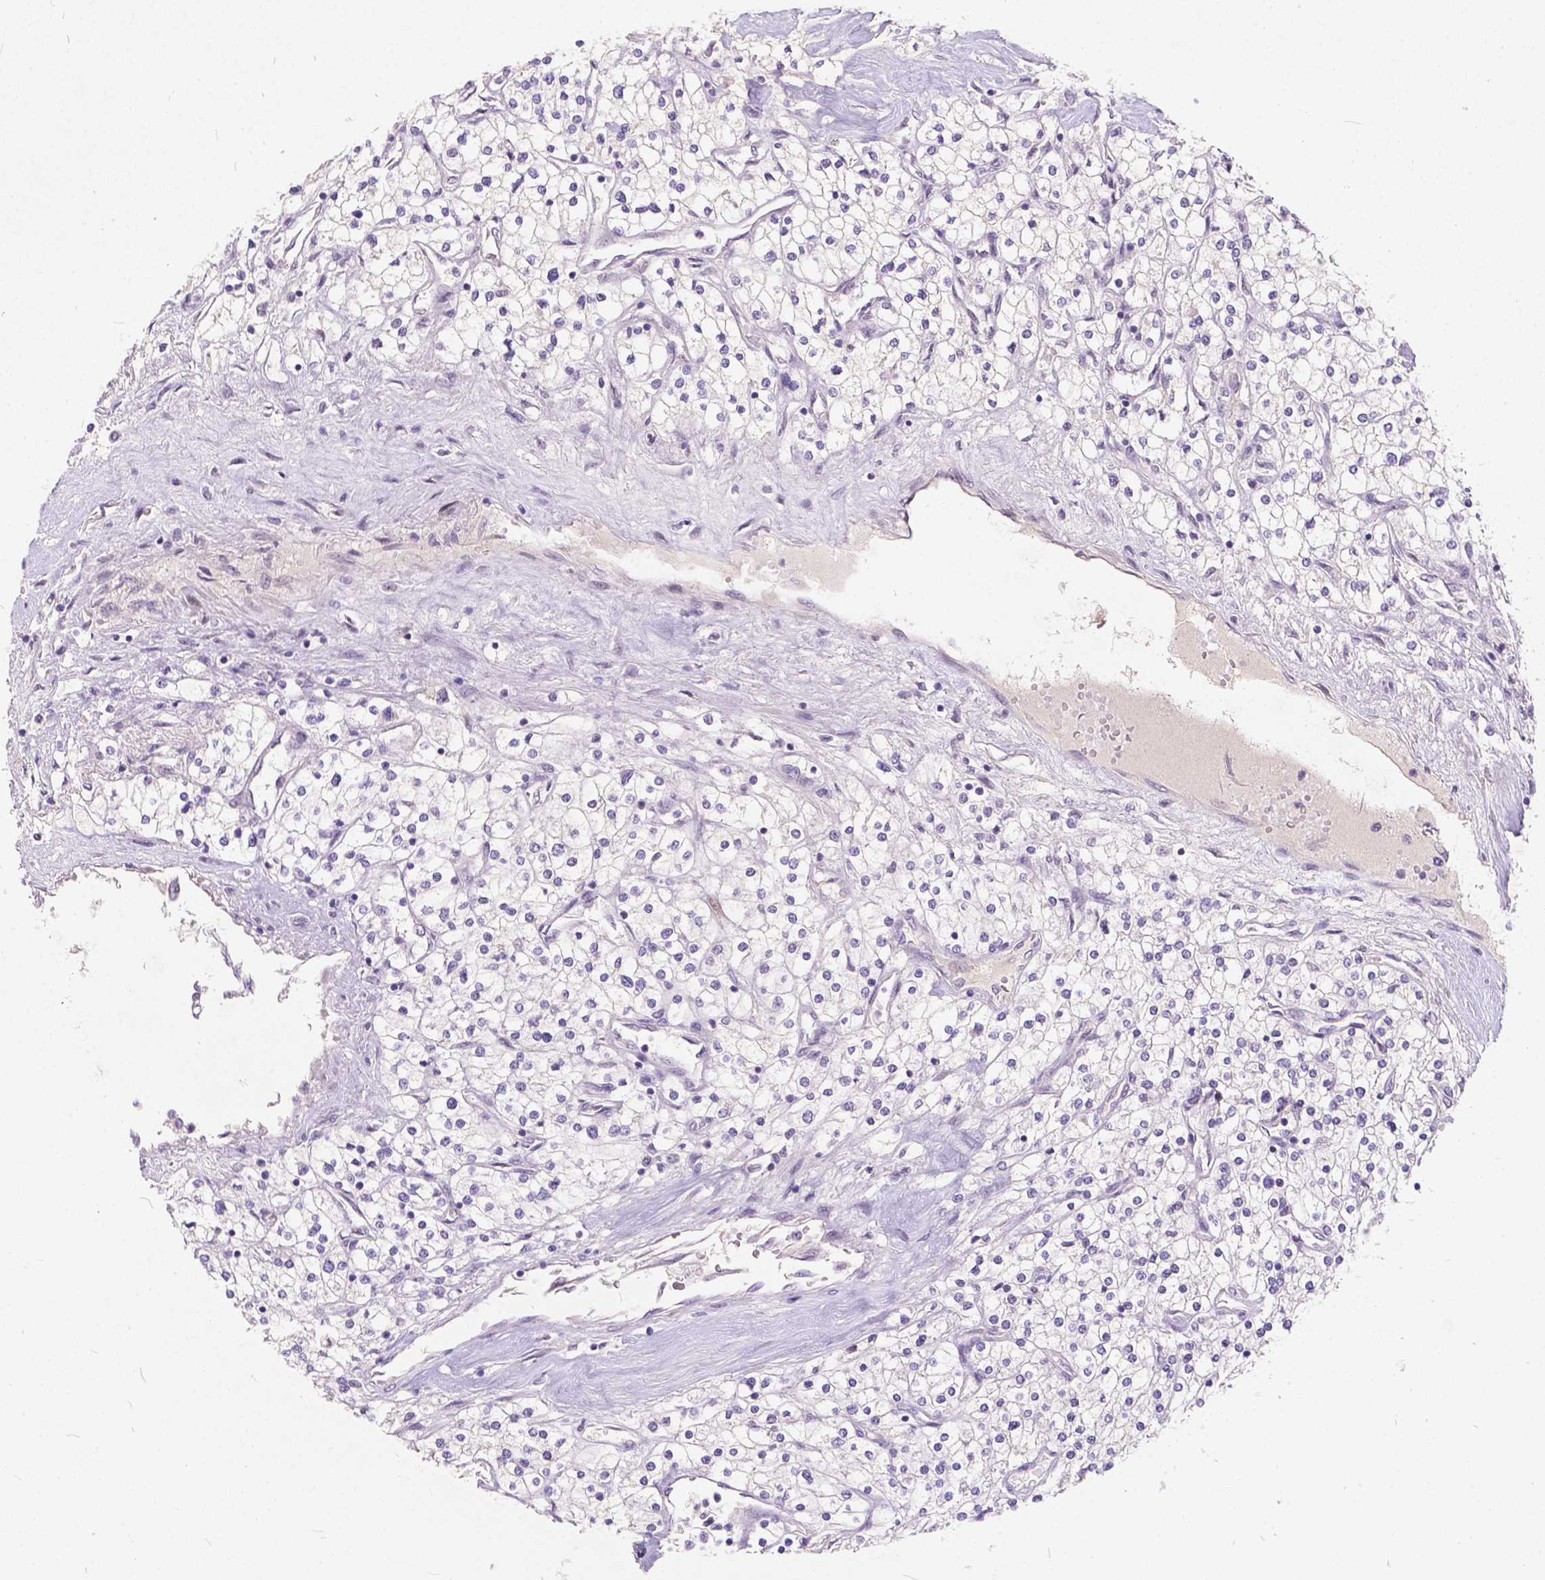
{"staining": {"intensity": "negative", "quantity": "none", "location": "none"}, "tissue": "renal cancer", "cell_type": "Tumor cells", "image_type": "cancer", "snomed": [{"axis": "morphology", "description": "Adenocarcinoma, NOS"}, {"axis": "topography", "description": "Kidney"}], "caption": "Renal cancer (adenocarcinoma) was stained to show a protein in brown. There is no significant expression in tumor cells.", "gene": "FAM53A", "patient": {"sex": "male", "age": 80}}